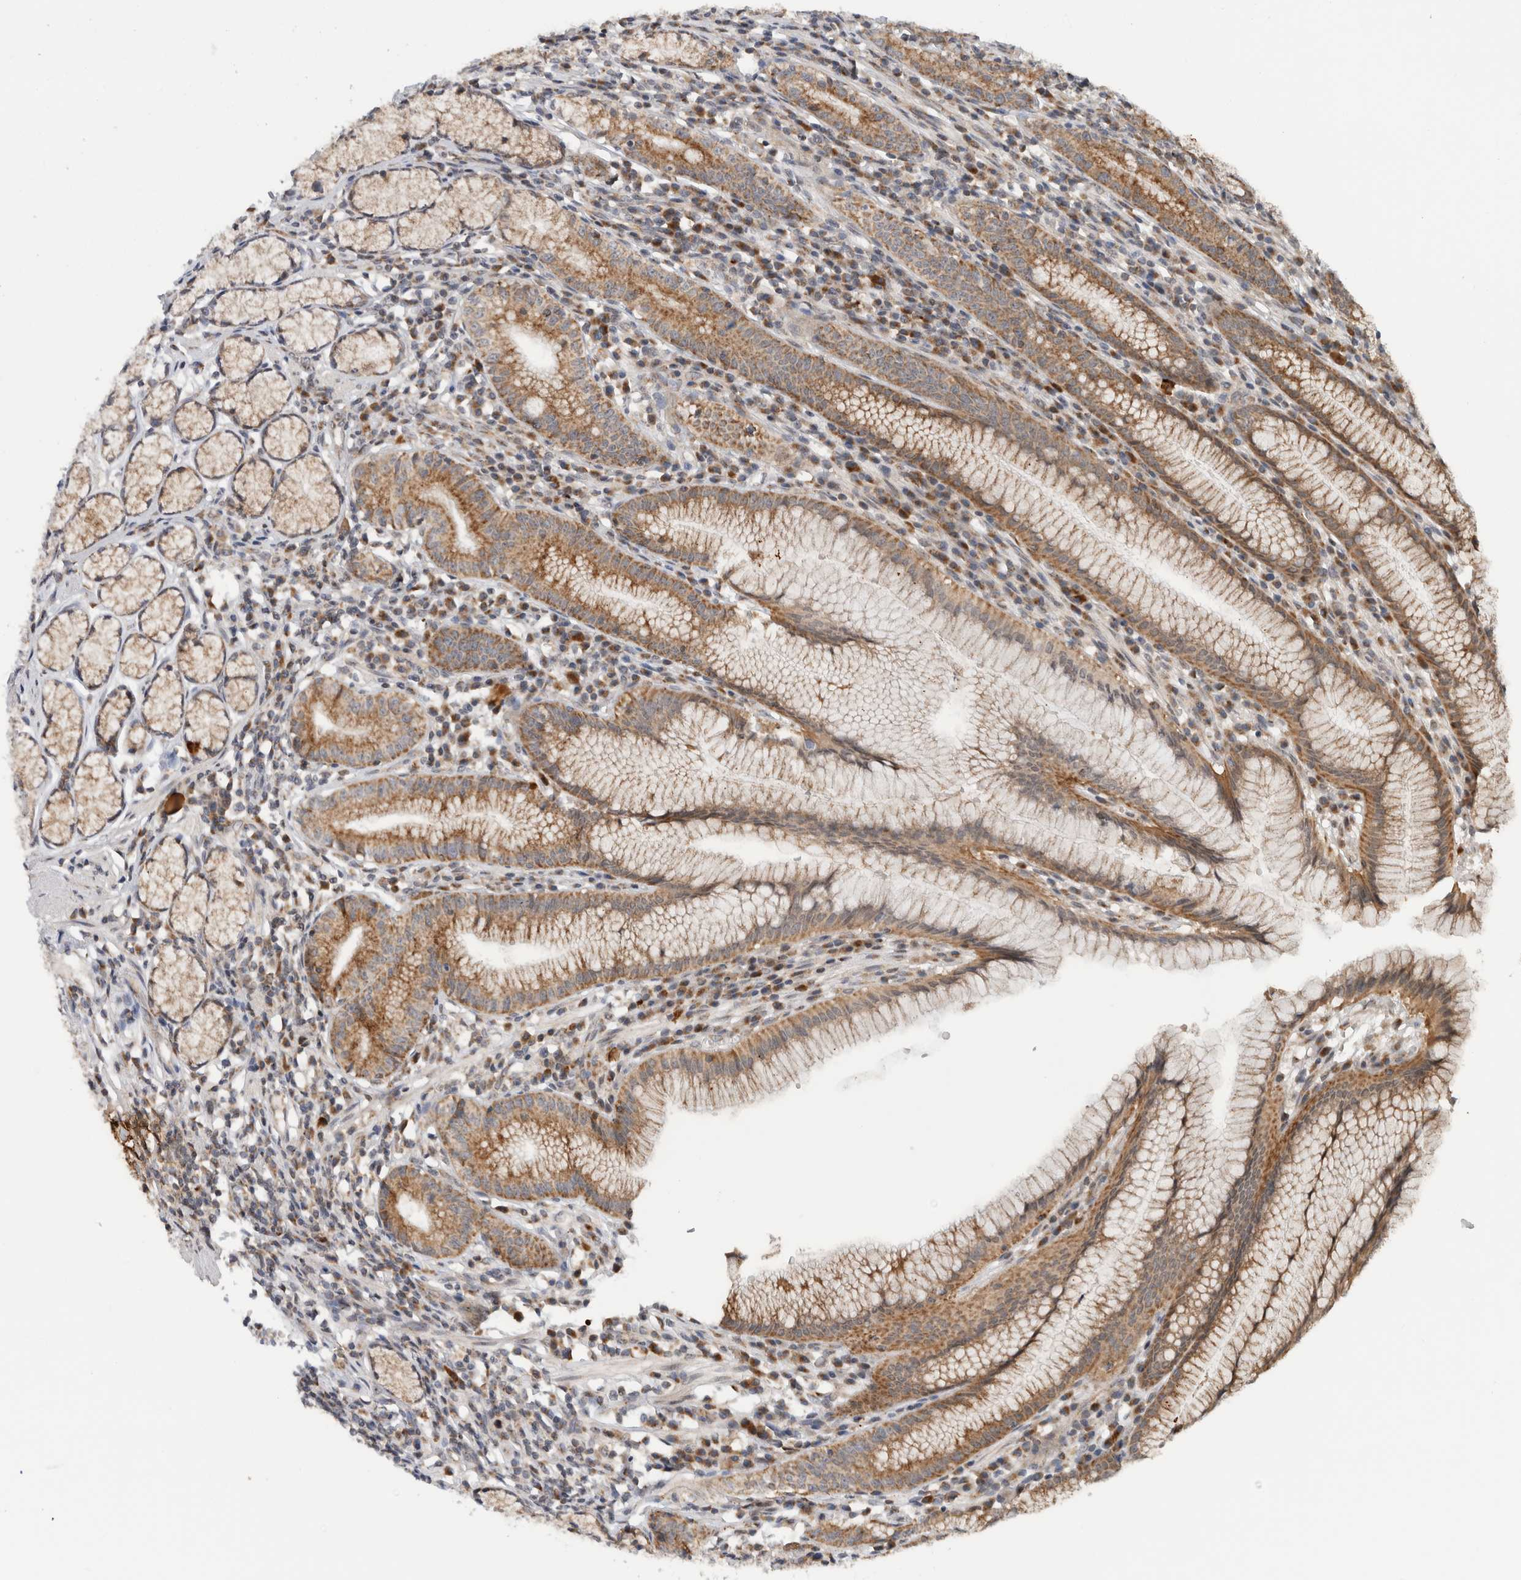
{"staining": {"intensity": "strong", "quantity": ">75%", "location": "cytoplasmic/membranous"}, "tissue": "stomach", "cell_type": "Glandular cells", "image_type": "normal", "snomed": [{"axis": "morphology", "description": "Normal tissue, NOS"}, {"axis": "topography", "description": "Stomach"}], "caption": "Glandular cells show high levels of strong cytoplasmic/membranous expression in approximately >75% of cells in benign human stomach.", "gene": "CMC2", "patient": {"sex": "male", "age": 55}}